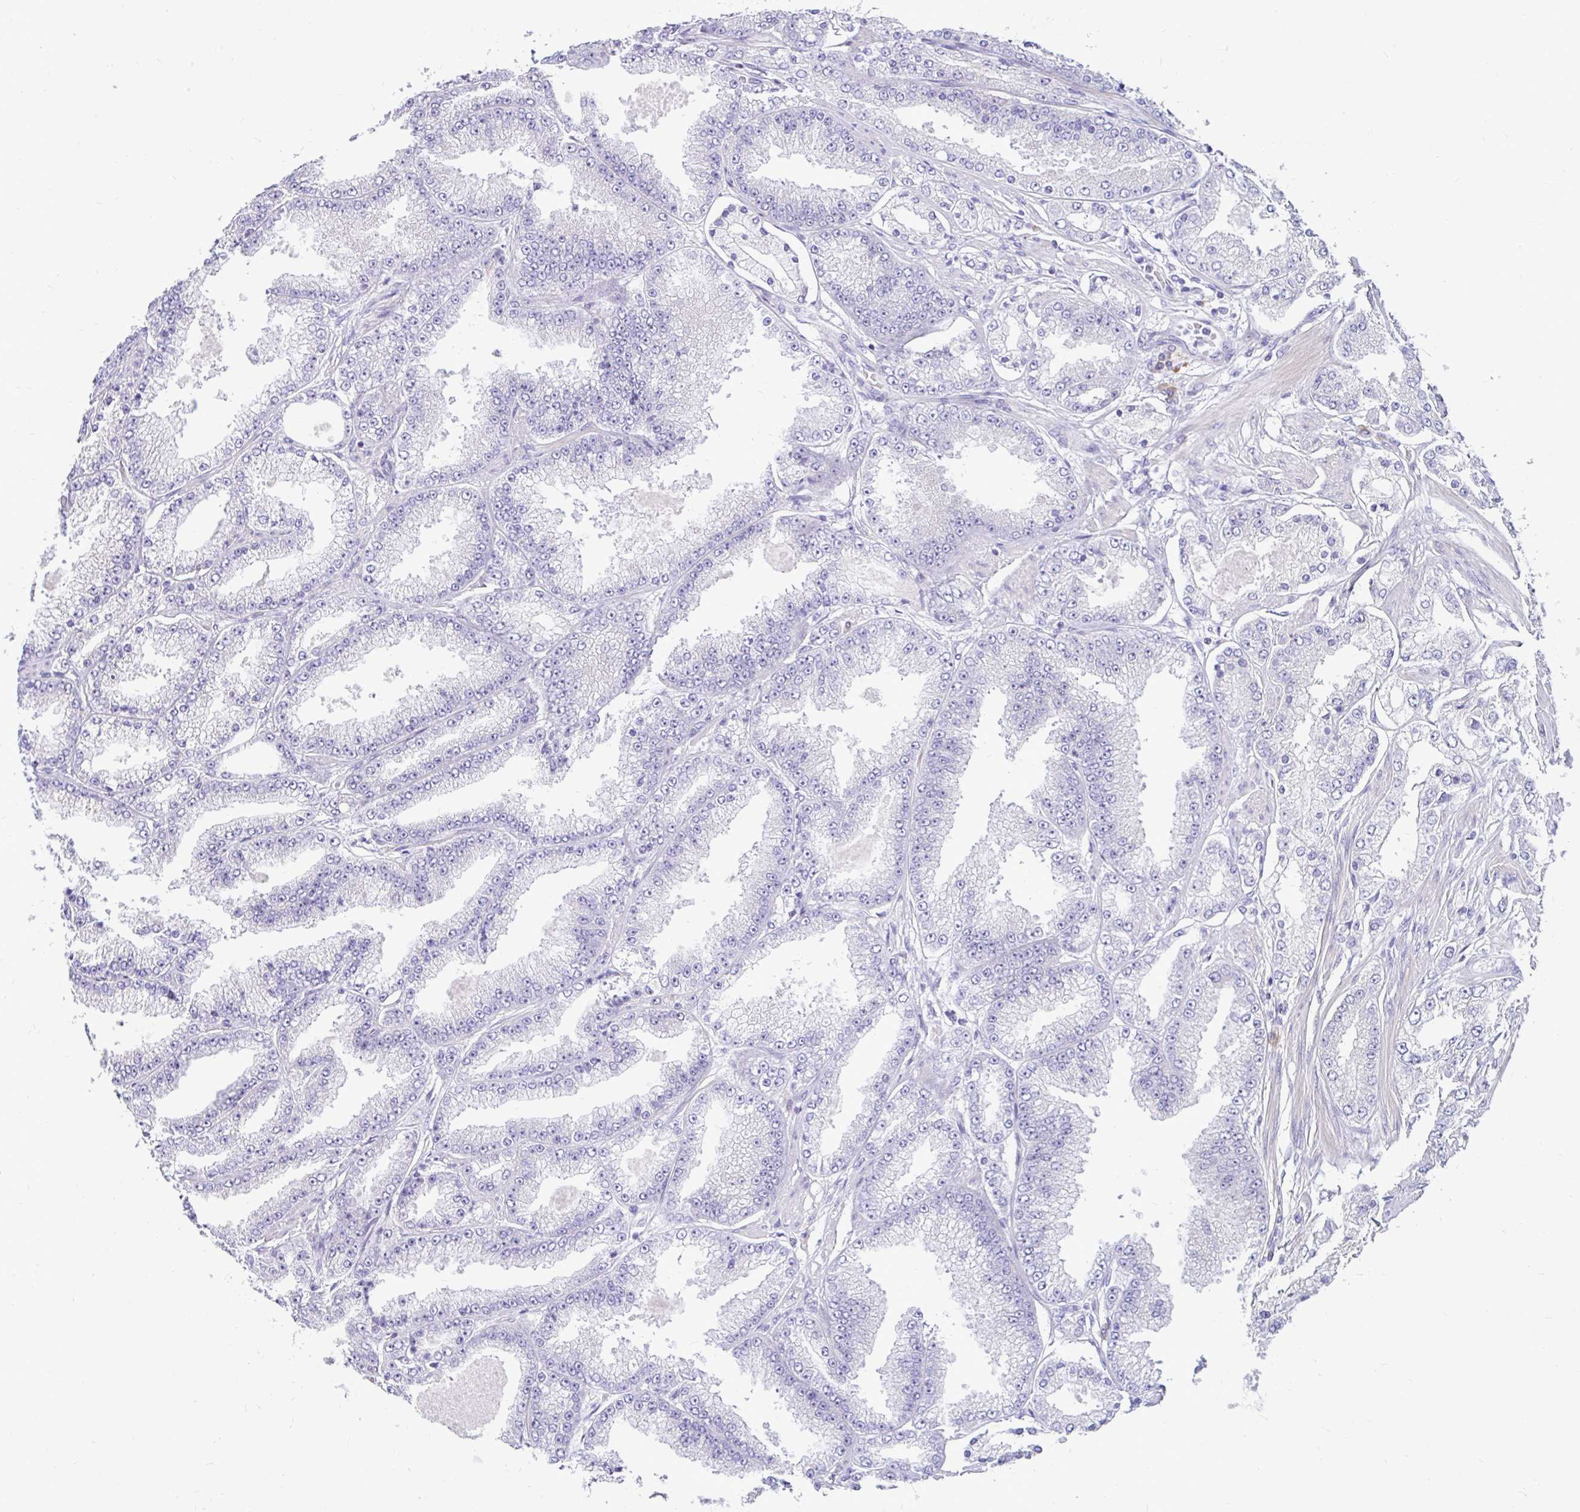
{"staining": {"intensity": "negative", "quantity": "none", "location": "none"}, "tissue": "prostate cancer", "cell_type": "Tumor cells", "image_type": "cancer", "snomed": [{"axis": "morphology", "description": "Adenocarcinoma, High grade"}, {"axis": "topography", "description": "Prostate"}], "caption": "The histopathology image shows no significant expression in tumor cells of prostate cancer (adenocarcinoma (high-grade)).", "gene": "LRRC26", "patient": {"sex": "male", "age": 68}}